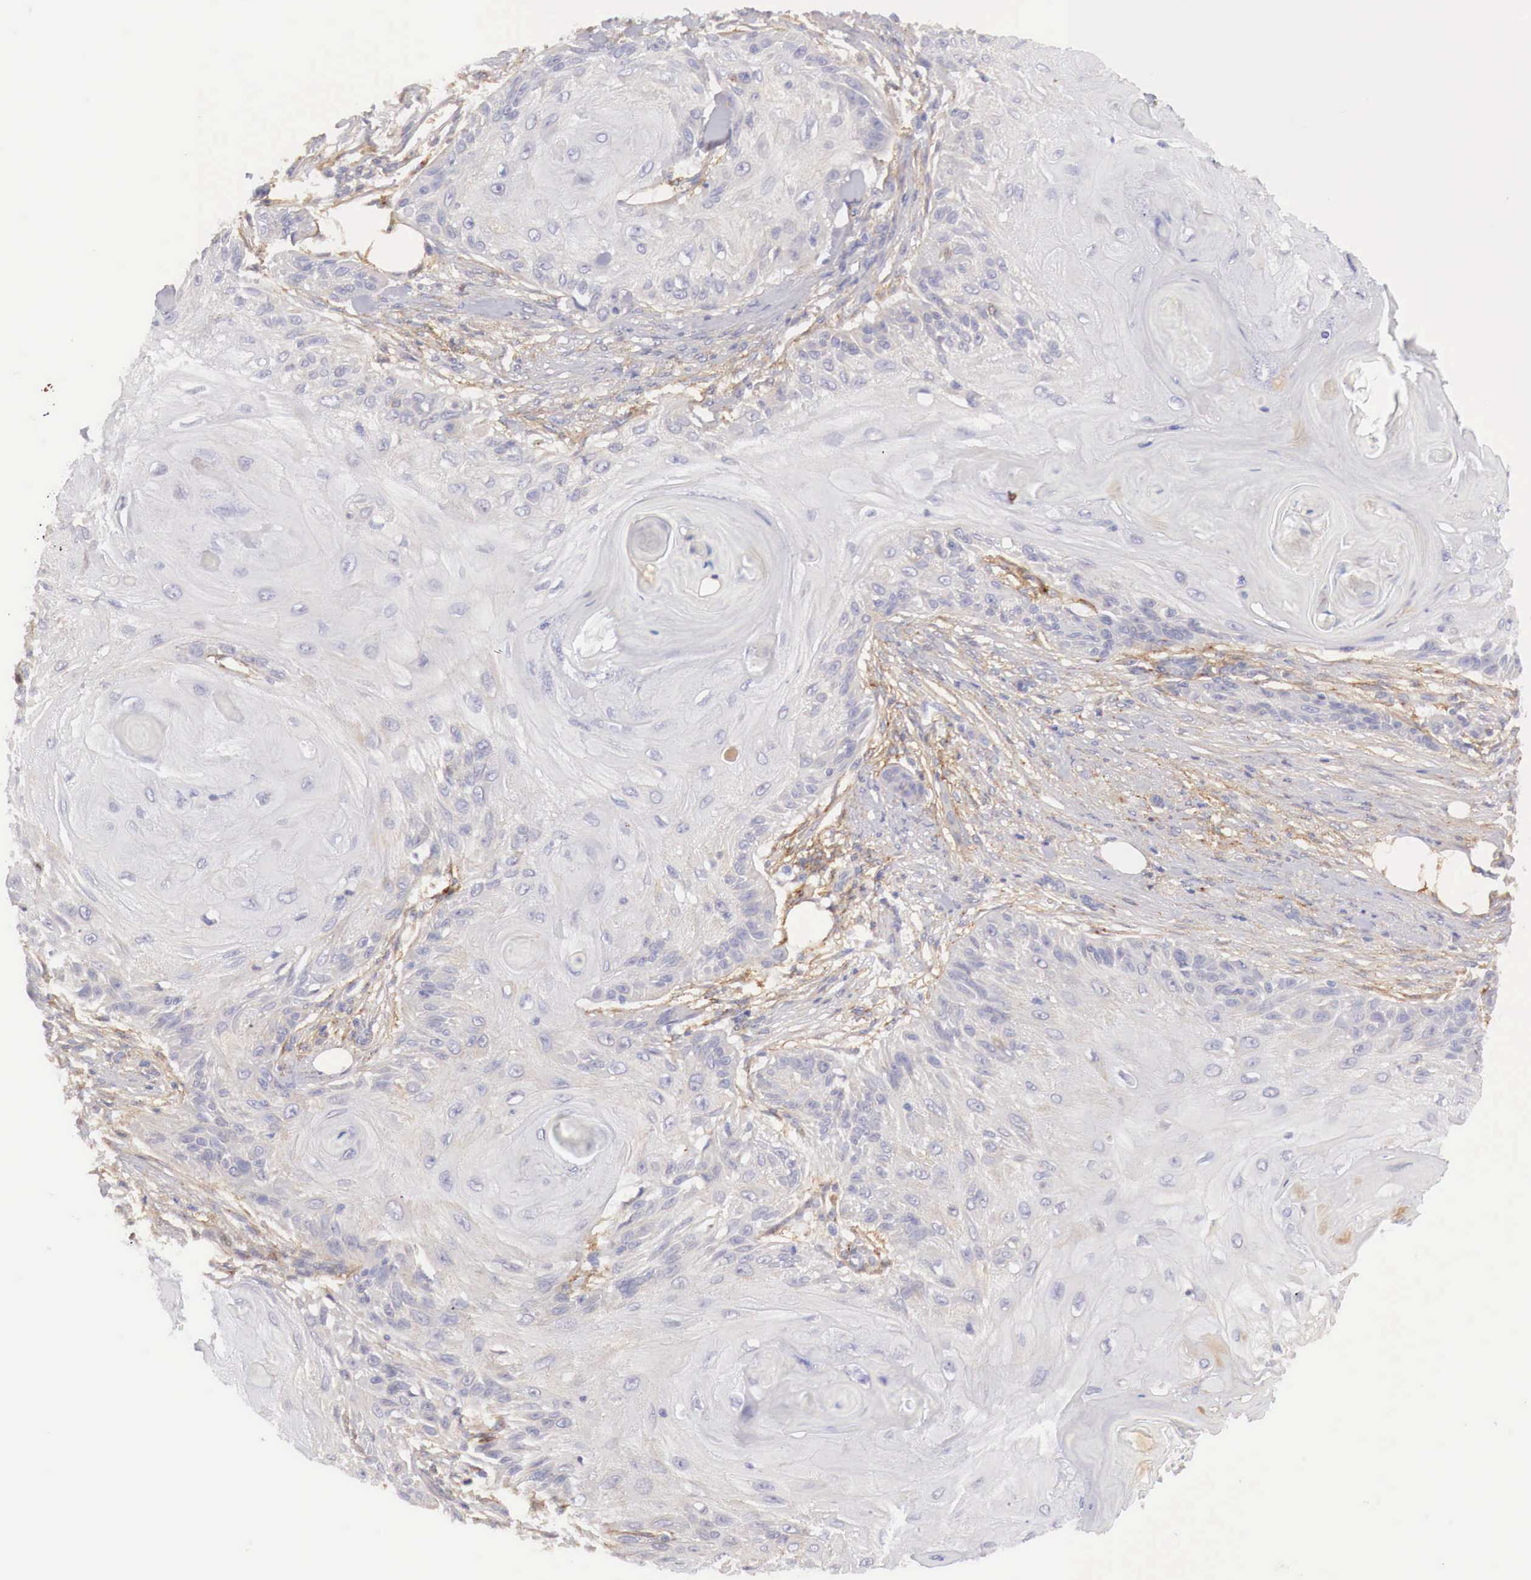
{"staining": {"intensity": "negative", "quantity": "none", "location": "none"}, "tissue": "skin cancer", "cell_type": "Tumor cells", "image_type": "cancer", "snomed": [{"axis": "morphology", "description": "Squamous cell carcinoma, NOS"}, {"axis": "topography", "description": "Skin"}], "caption": "Tumor cells are negative for brown protein staining in skin cancer.", "gene": "KLHDC7B", "patient": {"sex": "female", "age": 88}}